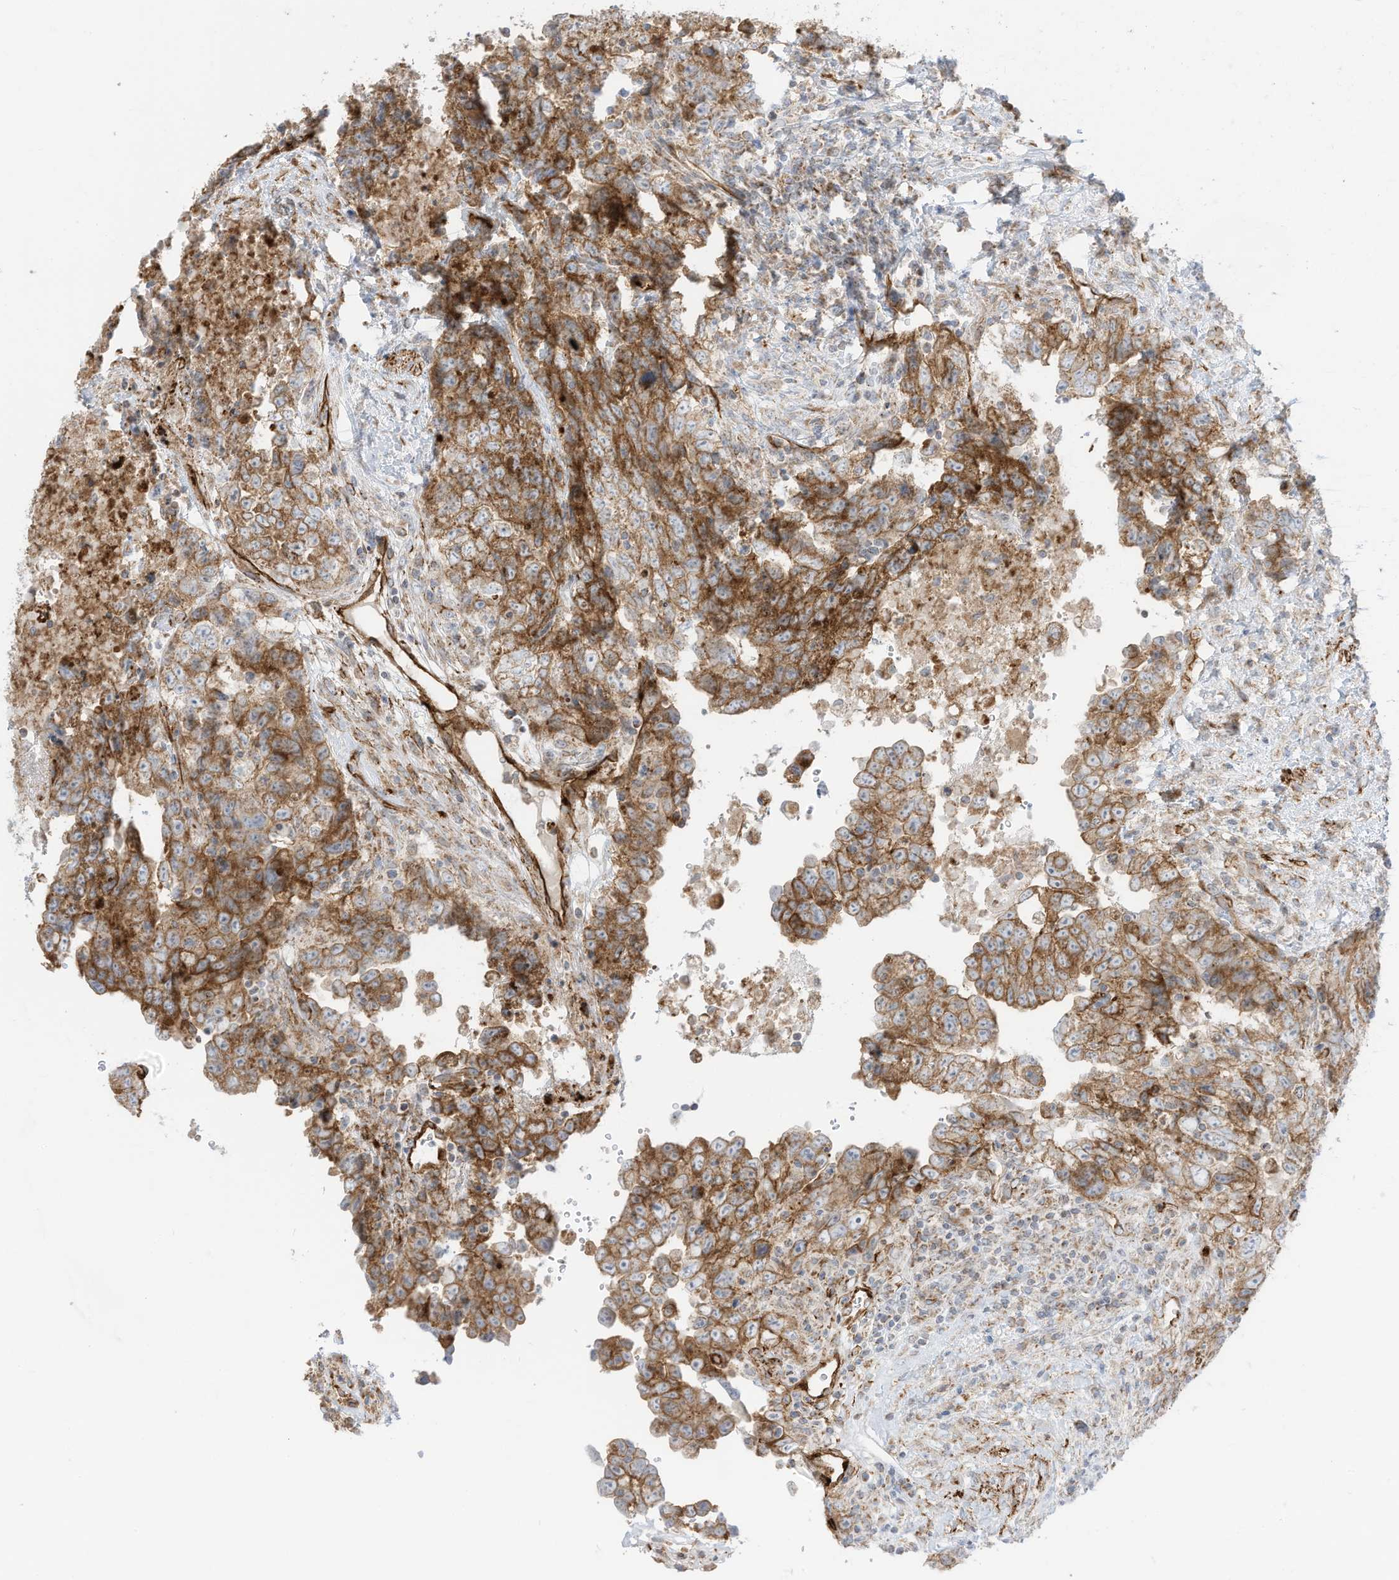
{"staining": {"intensity": "moderate", "quantity": ">75%", "location": "cytoplasmic/membranous"}, "tissue": "testis cancer", "cell_type": "Tumor cells", "image_type": "cancer", "snomed": [{"axis": "morphology", "description": "Carcinoma, Embryonal, NOS"}, {"axis": "topography", "description": "Testis"}], "caption": "Testis embryonal carcinoma stained for a protein shows moderate cytoplasmic/membranous positivity in tumor cells.", "gene": "ABCB7", "patient": {"sex": "male", "age": 37}}